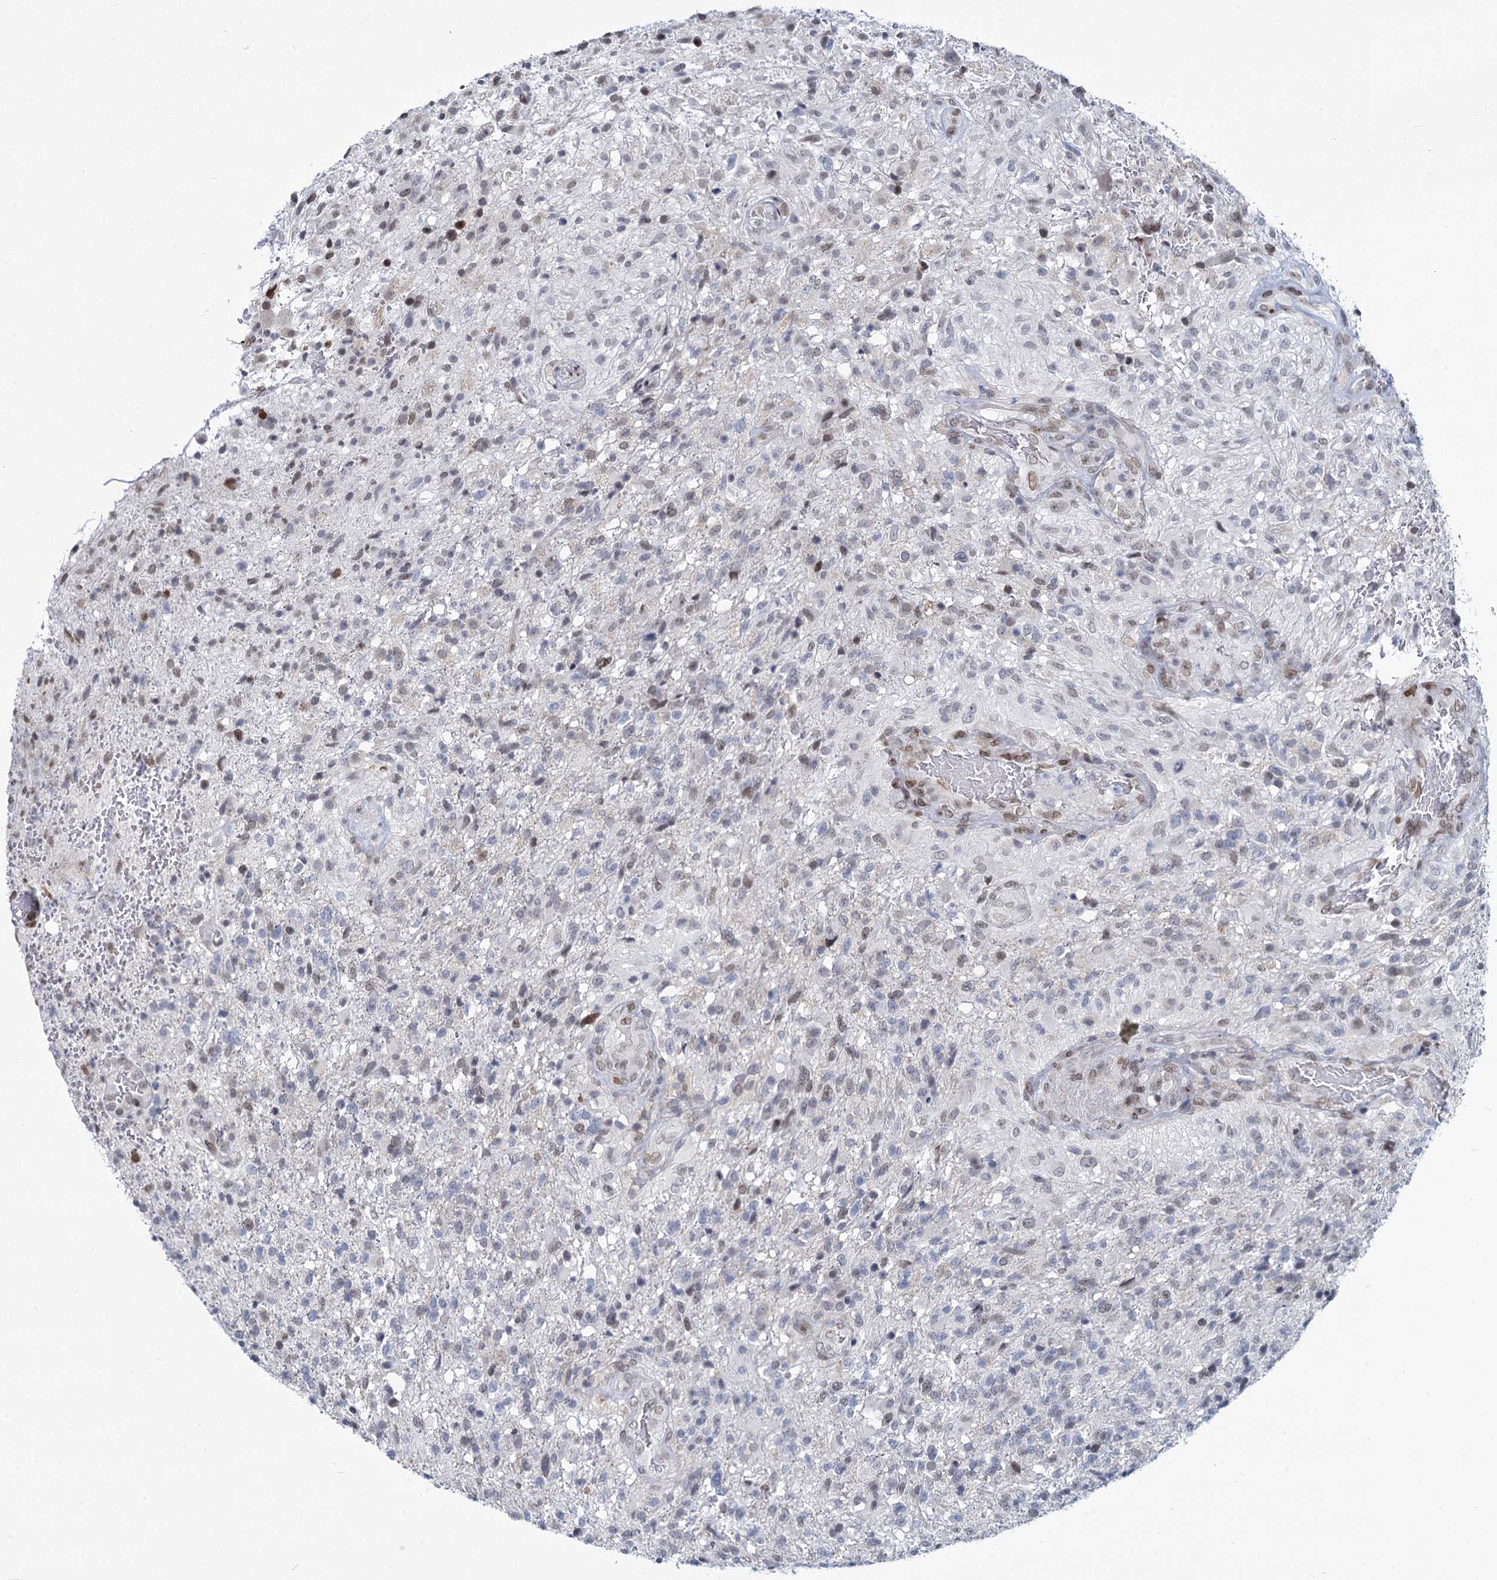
{"staining": {"intensity": "weak", "quantity": "25%-75%", "location": "nuclear"}, "tissue": "glioma", "cell_type": "Tumor cells", "image_type": "cancer", "snomed": [{"axis": "morphology", "description": "Glioma, malignant, High grade"}, {"axis": "topography", "description": "Brain"}], "caption": "DAB immunohistochemical staining of human glioma reveals weak nuclear protein staining in about 25%-75% of tumor cells. Using DAB (brown) and hematoxylin (blue) stains, captured at high magnification using brightfield microscopy.", "gene": "PRSS35", "patient": {"sex": "male", "age": 56}}